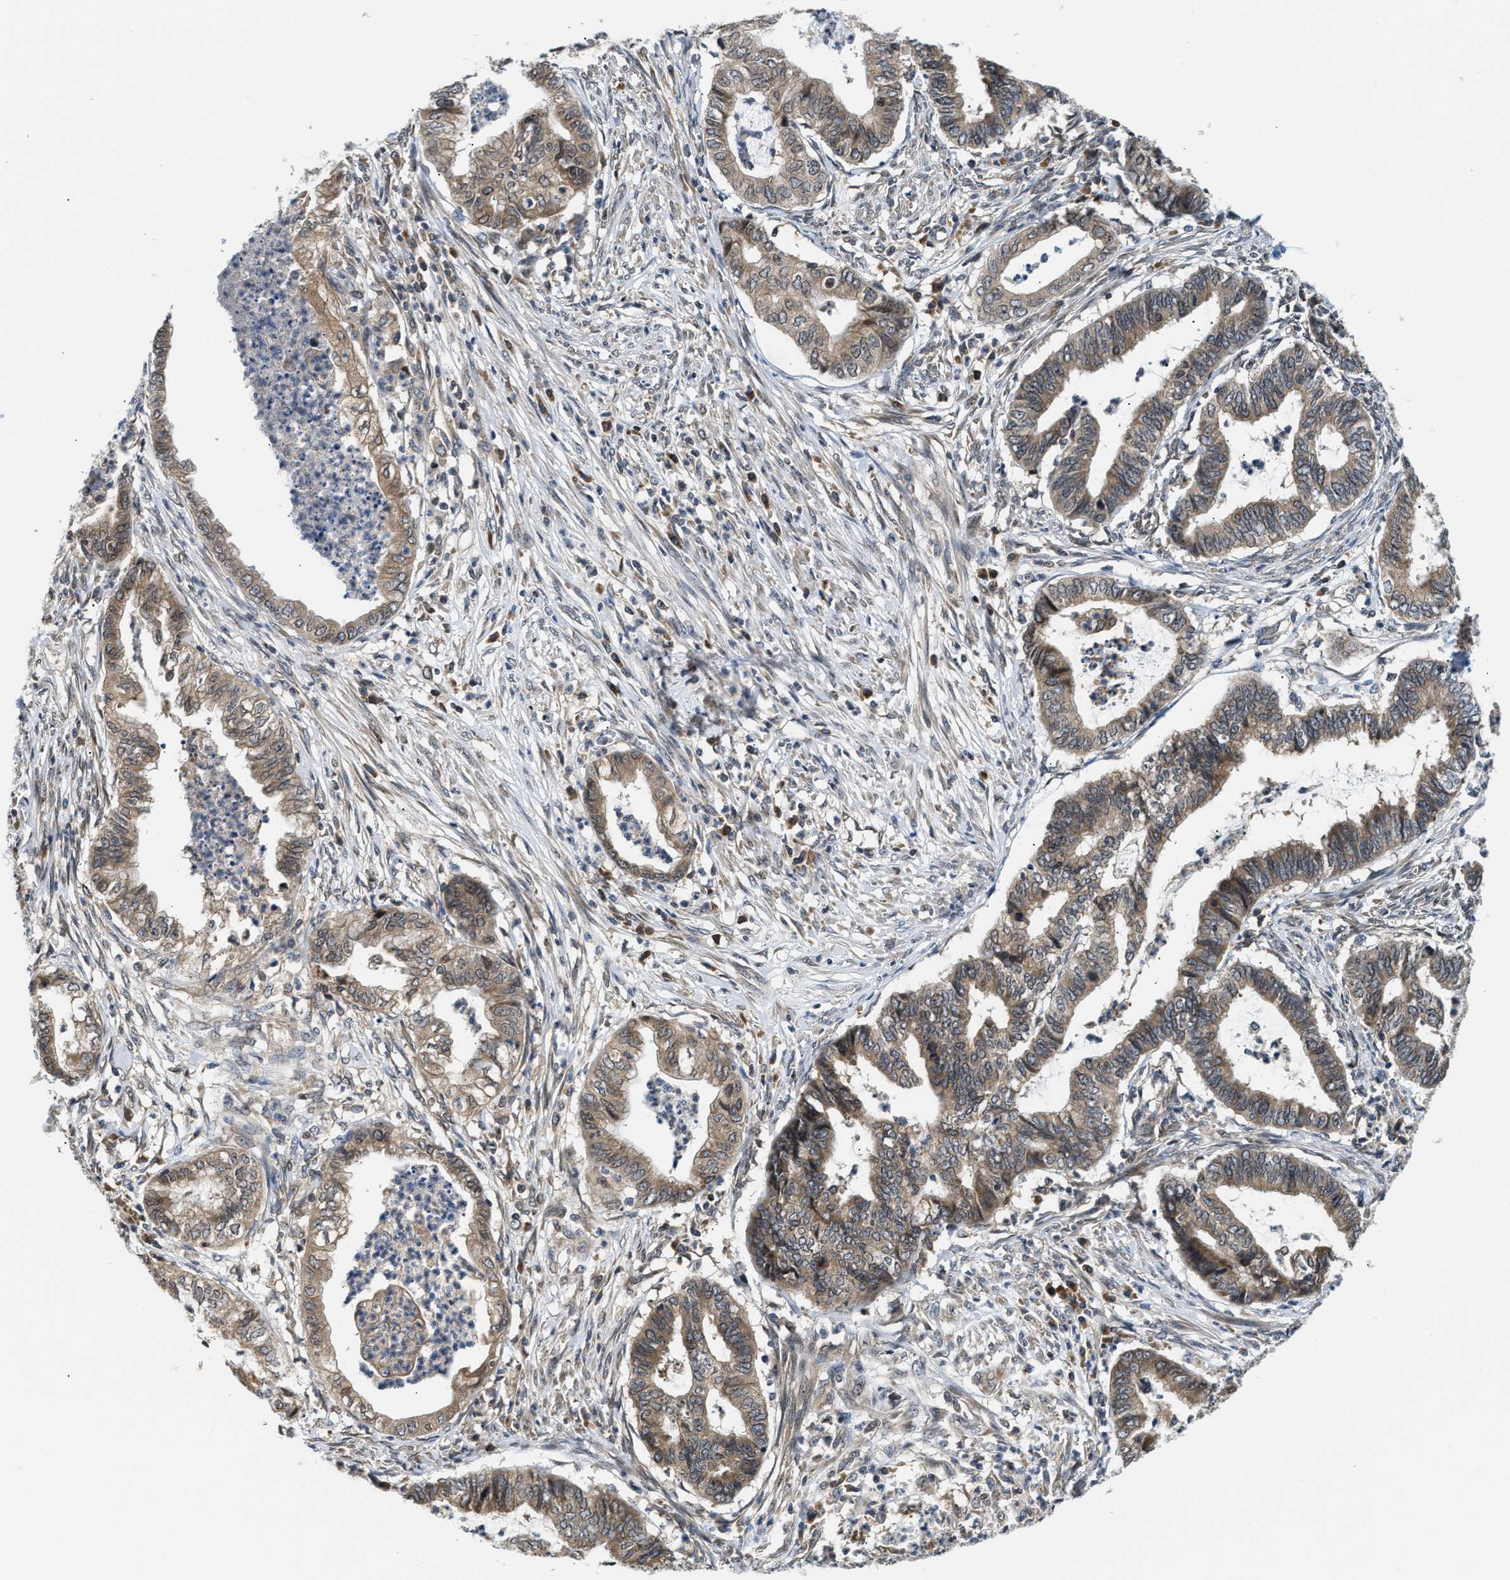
{"staining": {"intensity": "moderate", "quantity": ">75%", "location": "cytoplasmic/membranous"}, "tissue": "endometrial cancer", "cell_type": "Tumor cells", "image_type": "cancer", "snomed": [{"axis": "morphology", "description": "Necrosis, NOS"}, {"axis": "morphology", "description": "Adenocarcinoma, NOS"}, {"axis": "topography", "description": "Endometrium"}], "caption": "A brown stain labels moderate cytoplasmic/membranous expression of a protein in endometrial cancer tumor cells. The protein is shown in brown color, while the nuclei are stained blue.", "gene": "RAB29", "patient": {"sex": "female", "age": 79}}